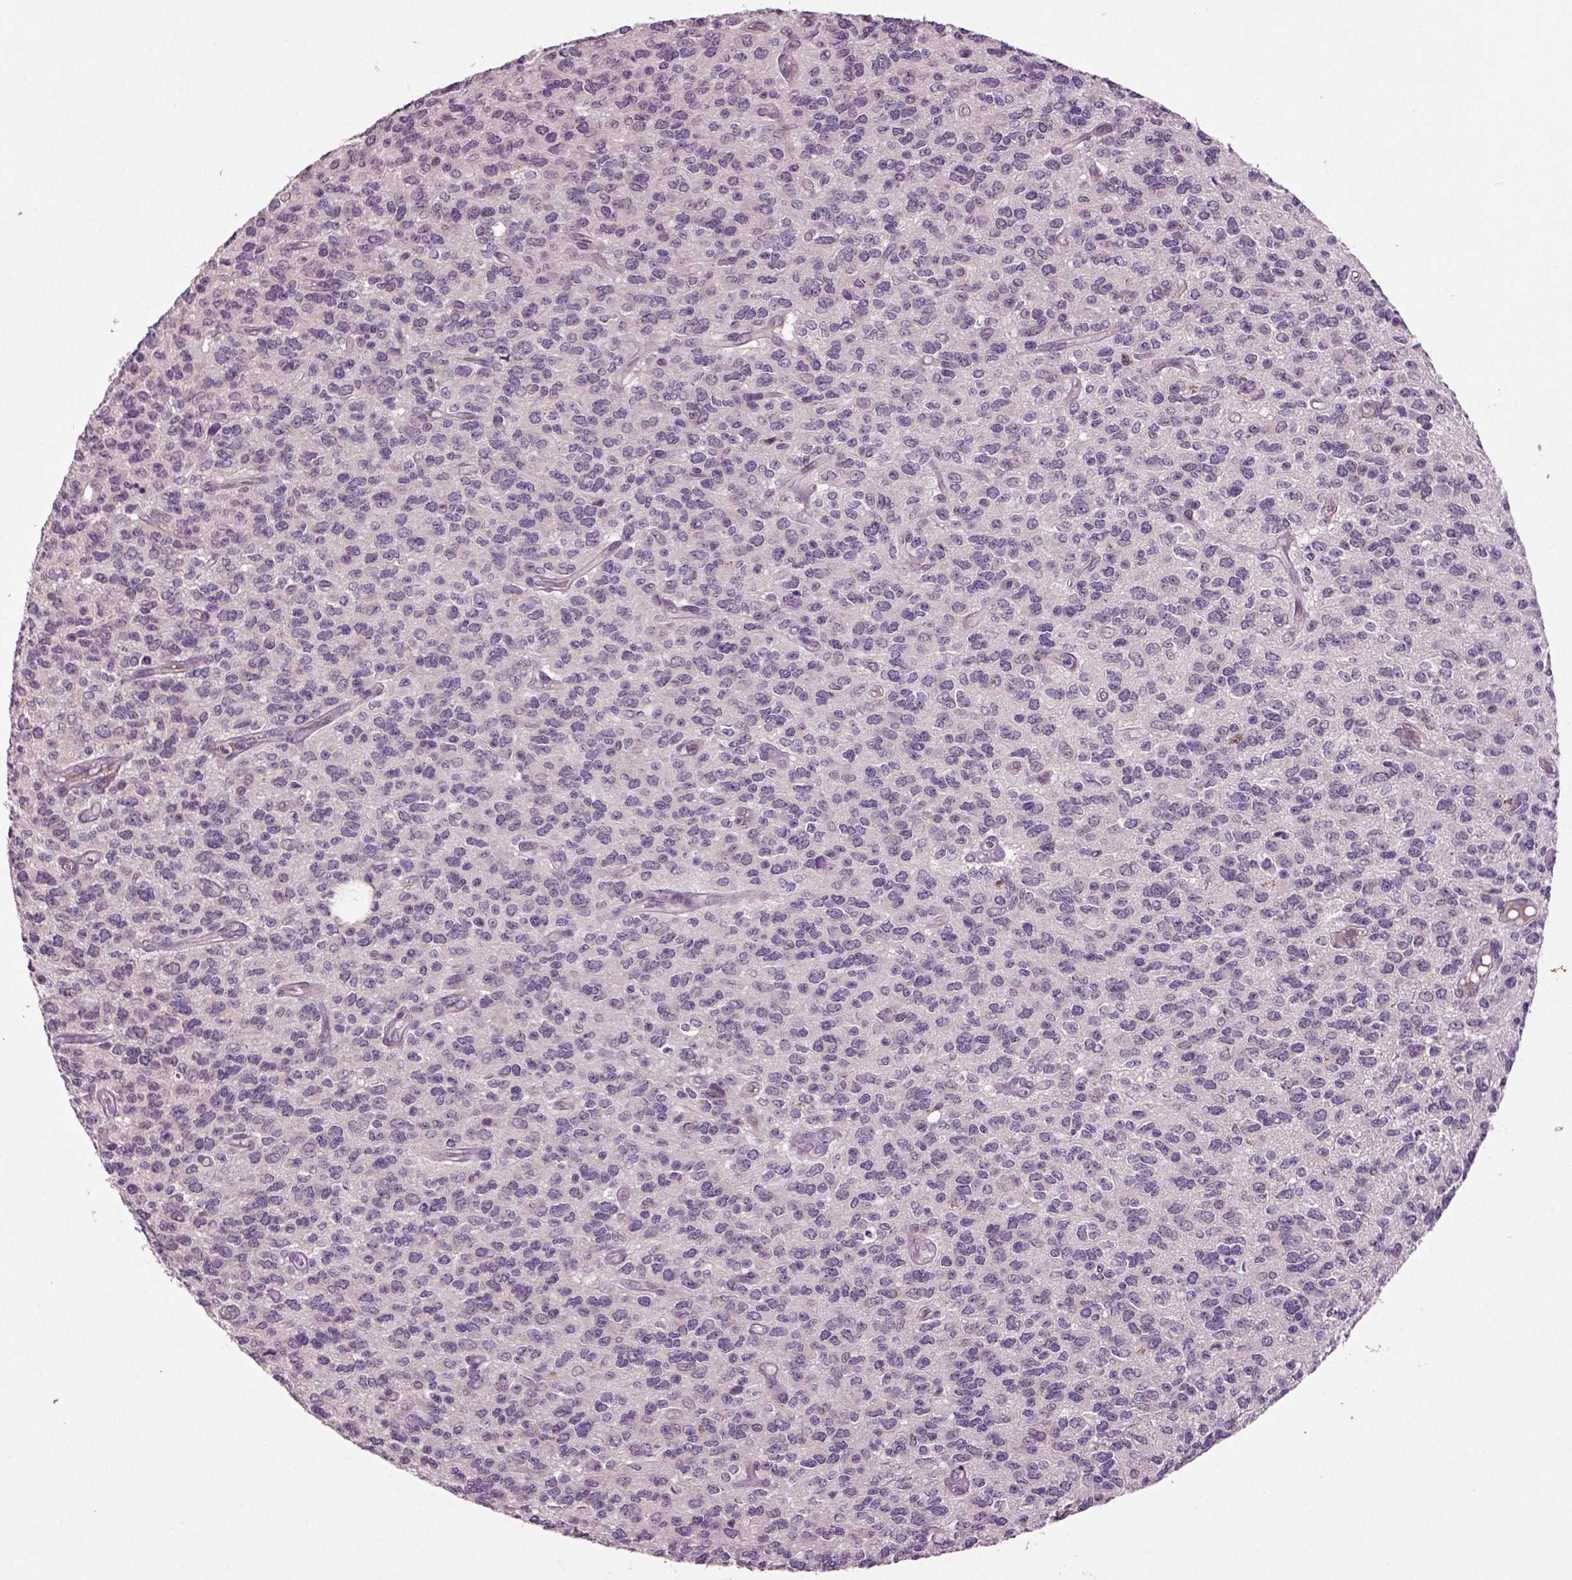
{"staining": {"intensity": "negative", "quantity": "none", "location": "none"}, "tissue": "glioma", "cell_type": "Tumor cells", "image_type": "cancer", "snomed": [{"axis": "morphology", "description": "Glioma, malignant, Low grade"}, {"axis": "topography", "description": "Brain"}], "caption": "Tumor cells are negative for protein expression in human glioma.", "gene": "SLC17A6", "patient": {"sex": "female", "age": 45}}